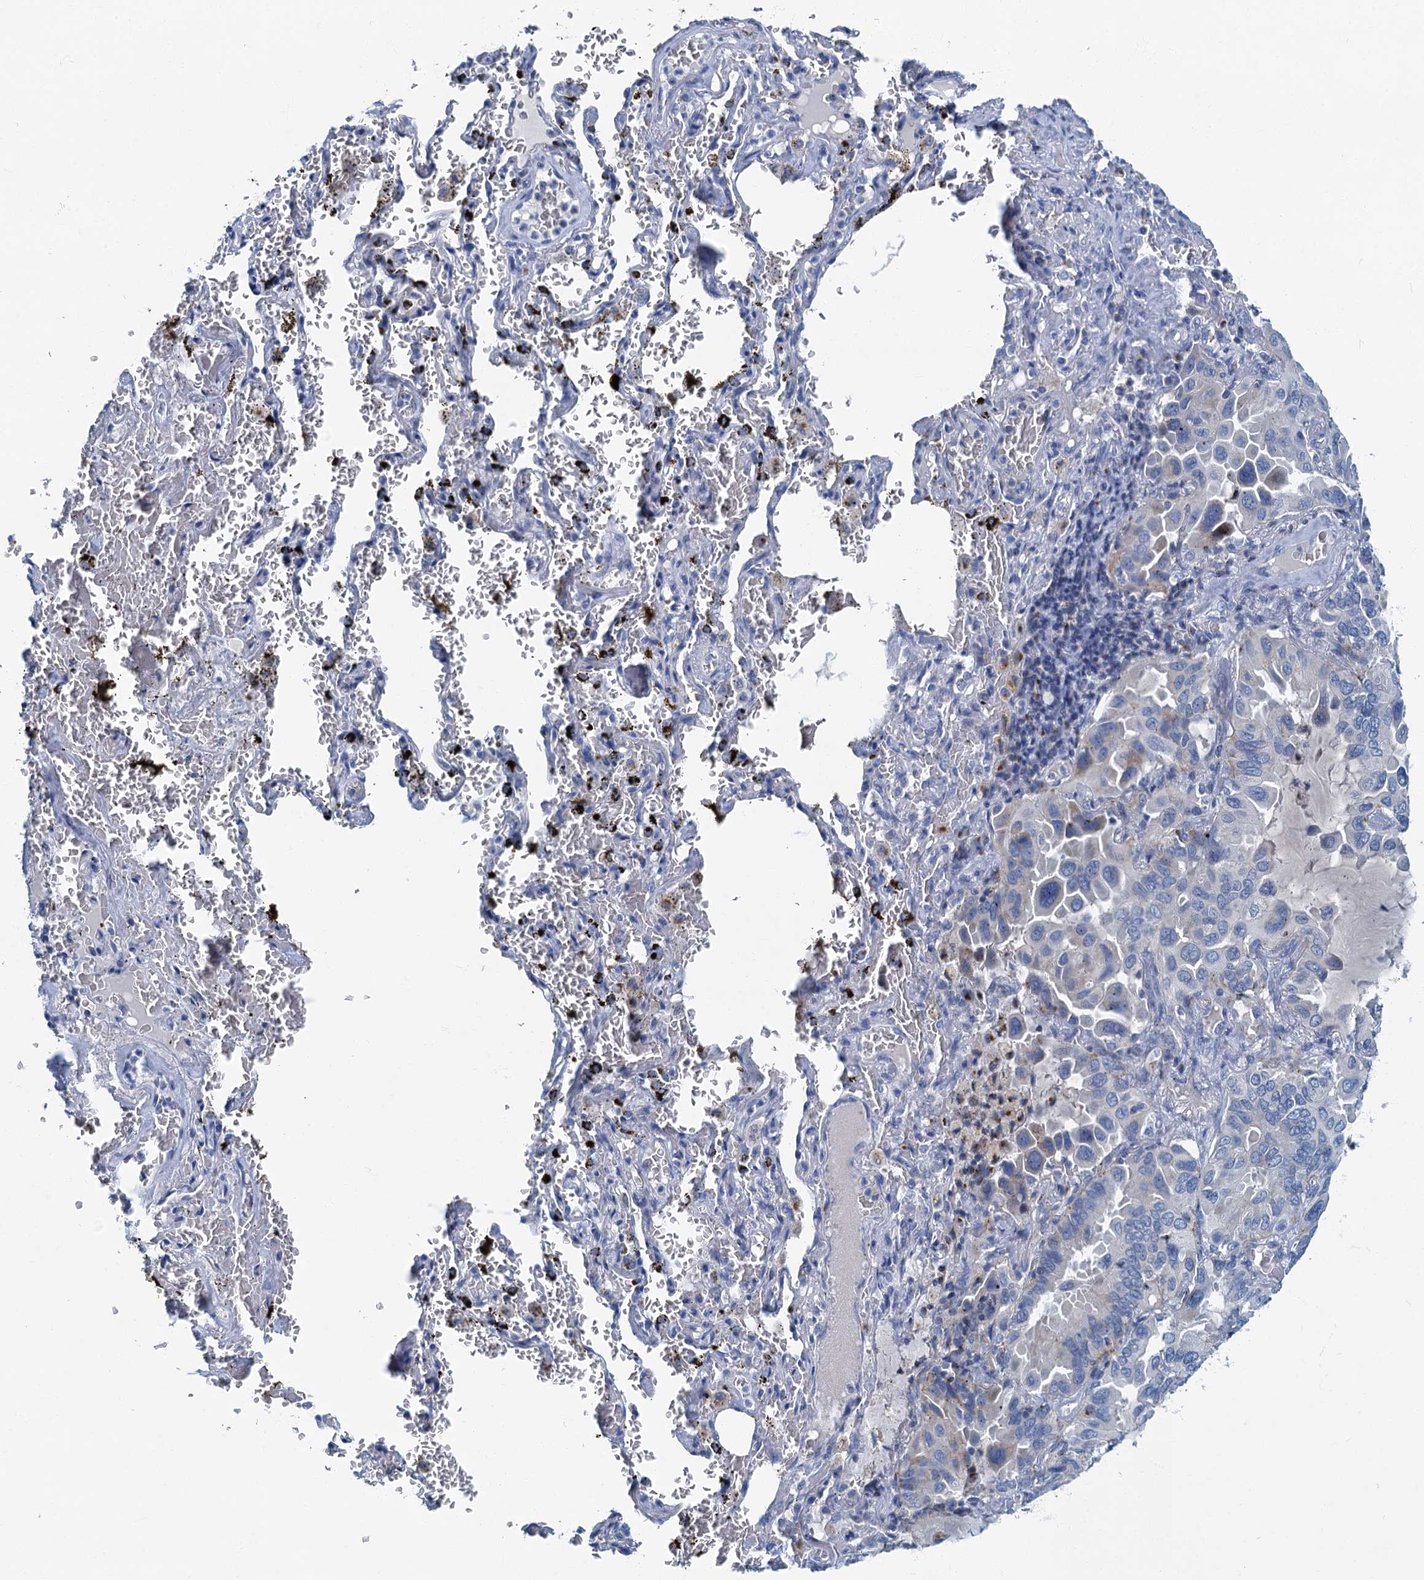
{"staining": {"intensity": "negative", "quantity": "none", "location": "none"}, "tissue": "lung cancer", "cell_type": "Tumor cells", "image_type": "cancer", "snomed": [{"axis": "morphology", "description": "Adenocarcinoma, NOS"}, {"axis": "topography", "description": "Lung"}], "caption": "This is a histopathology image of IHC staining of lung cancer, which shows no staining in tumor cells. (DAB (3,3'-diaminobenzidine) IHC, high magnification).", "gene": "LYPD3", "patient": {"sex": "male", "age": 64}}